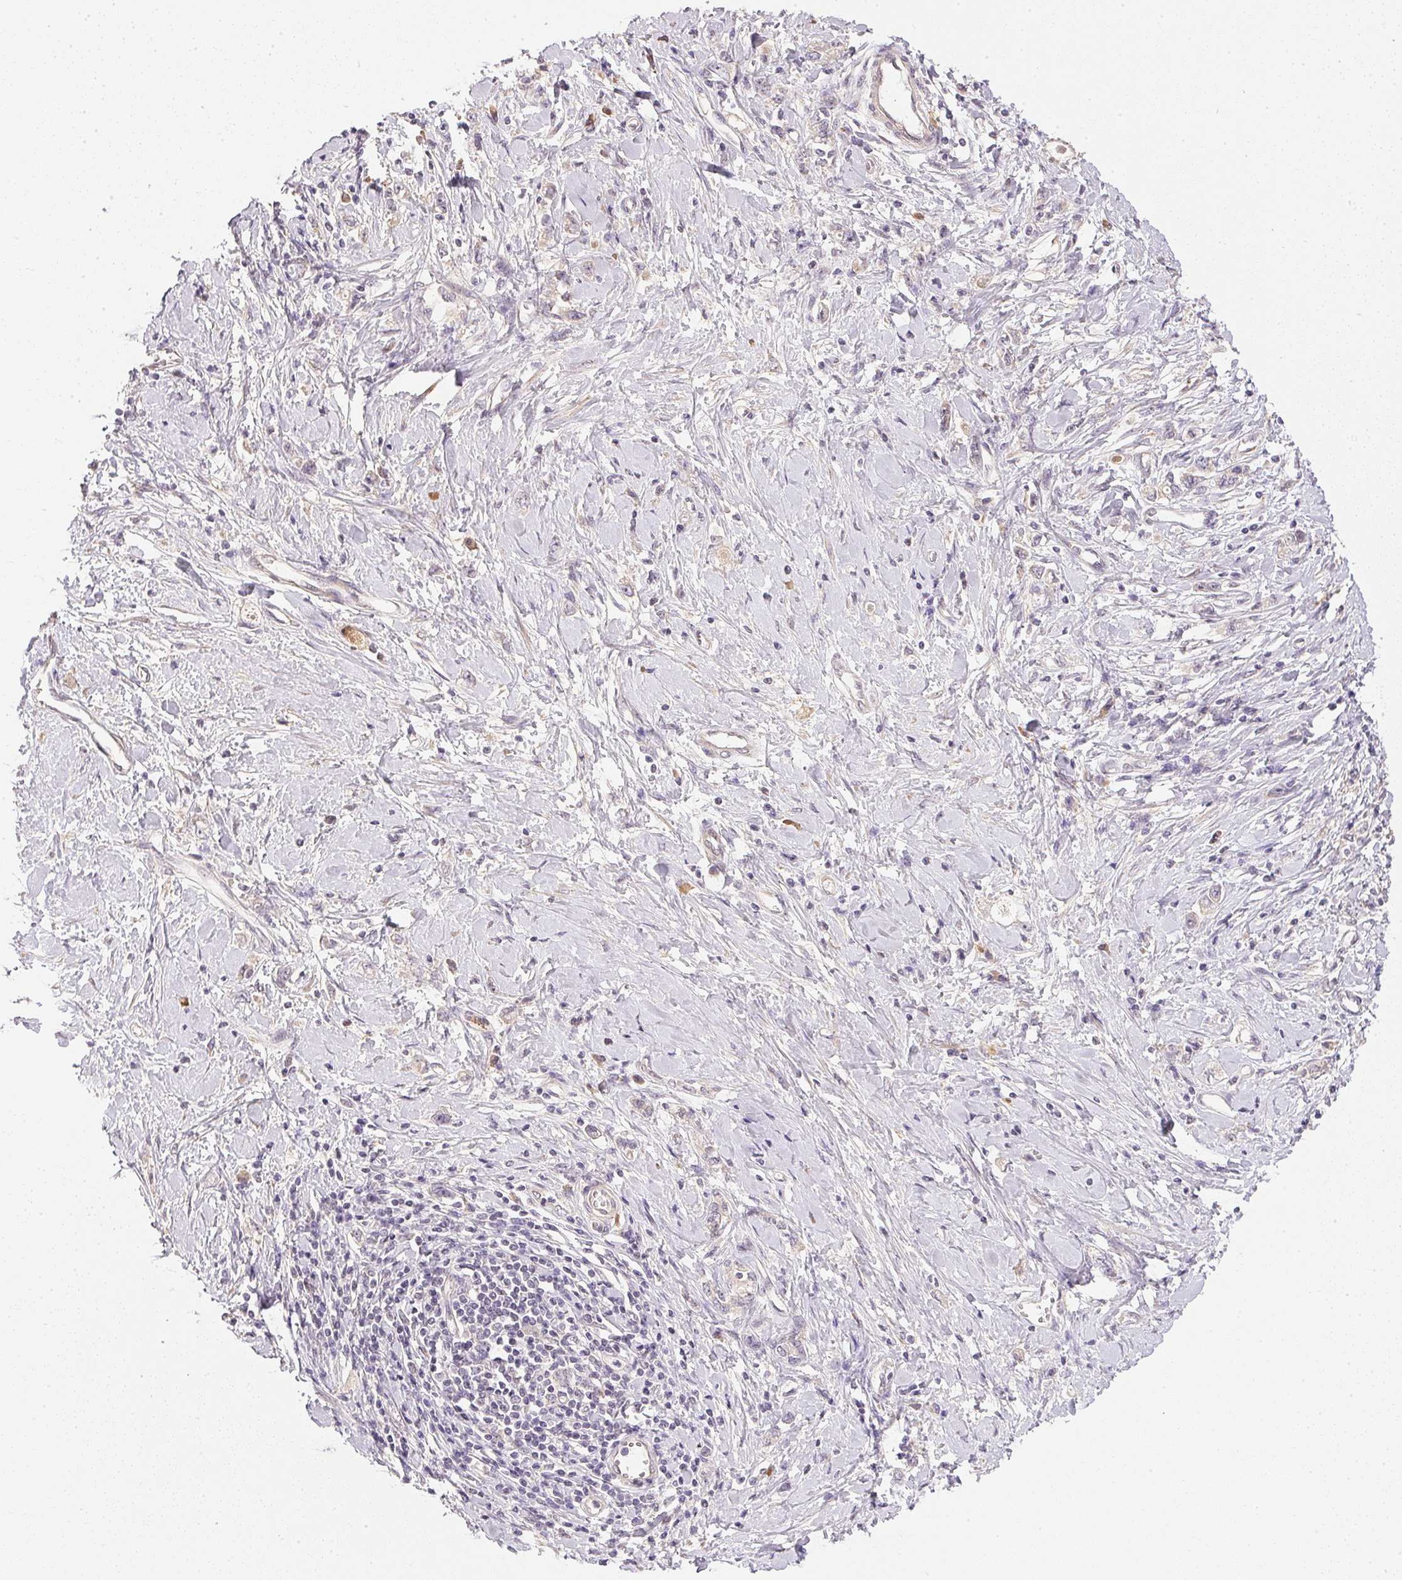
{"staining": {"intensity": "negative", "quantity": "none", "location": "none"}, "tissue": "stomach cancer", "cell_type": "Tumor cells", "image_type": "cancer", "snomed": [{"axis": "morphology", "description": "Adenocarcinoma, NOS"}, {"axis": "topography", "description": "Stomach"}], "caption": "The image demonstrates no significant expression in tumor cells of stomach cancer (adenocarcinoma).", "gene": "TTC23L", "patient": {"sex": "female", "age": 76}}